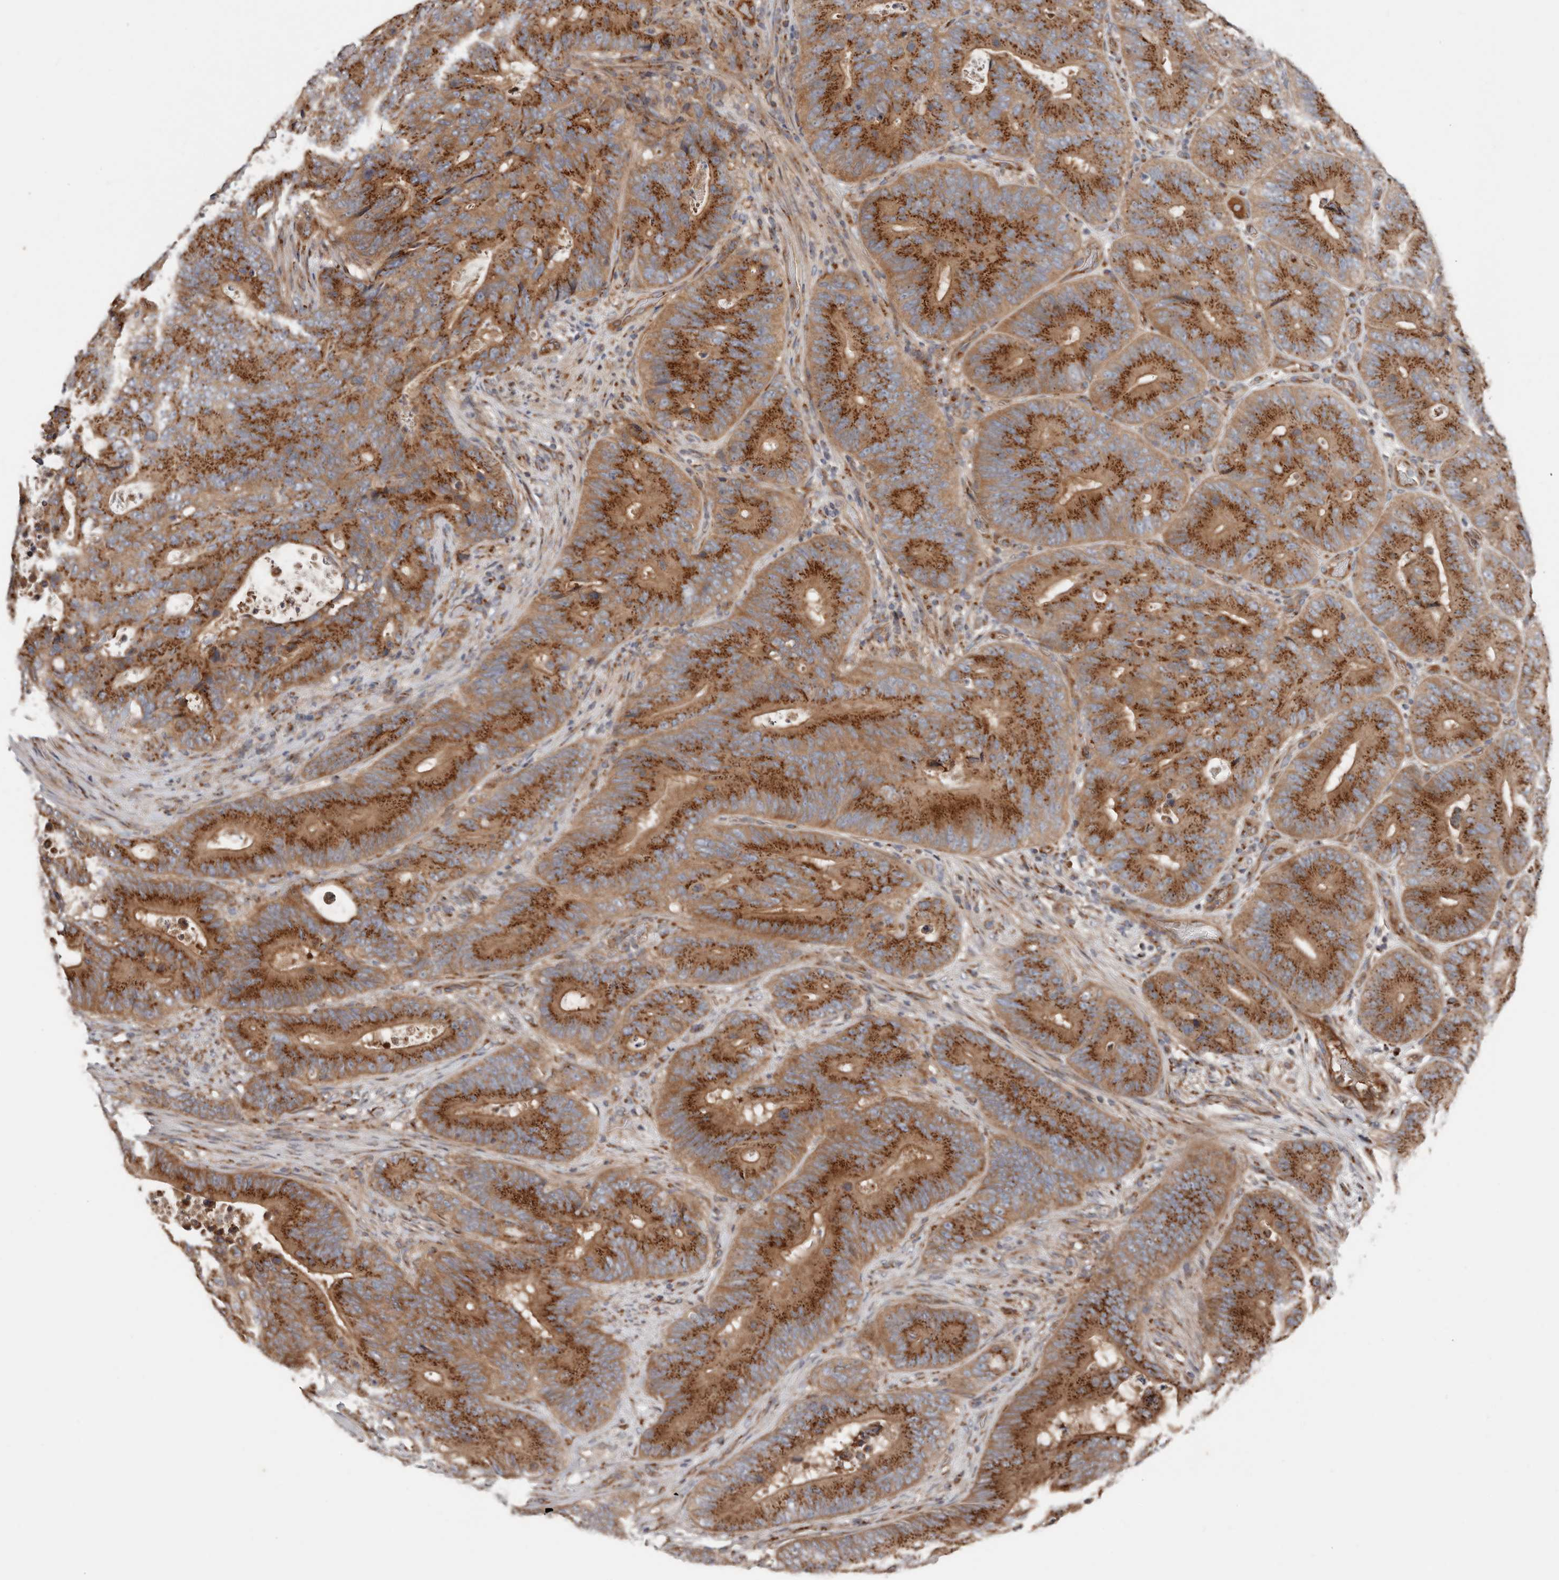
{"staining": {"intensity": "strong", "quantity": ">75%", "location": "cytoplasmic/membranous"}, "tissue": "colorectal cancer", "cell_type": "Tumor cells", "image_type": "cancer", "snomed": [{"axis": "morphology", "description": "Adenocarcinoma, NOS"}, {"axis": "topography", "description": "Colon"}], "caption": "Immunohistochemical staining of colorectal cancer (adenocarcinoma) reveals high levels of strong cytoplasmic/membranous protein expression in approximately >75% of tumor cells.", "gene": "COG1", "patient": {"sex": "male", "age": 83}}